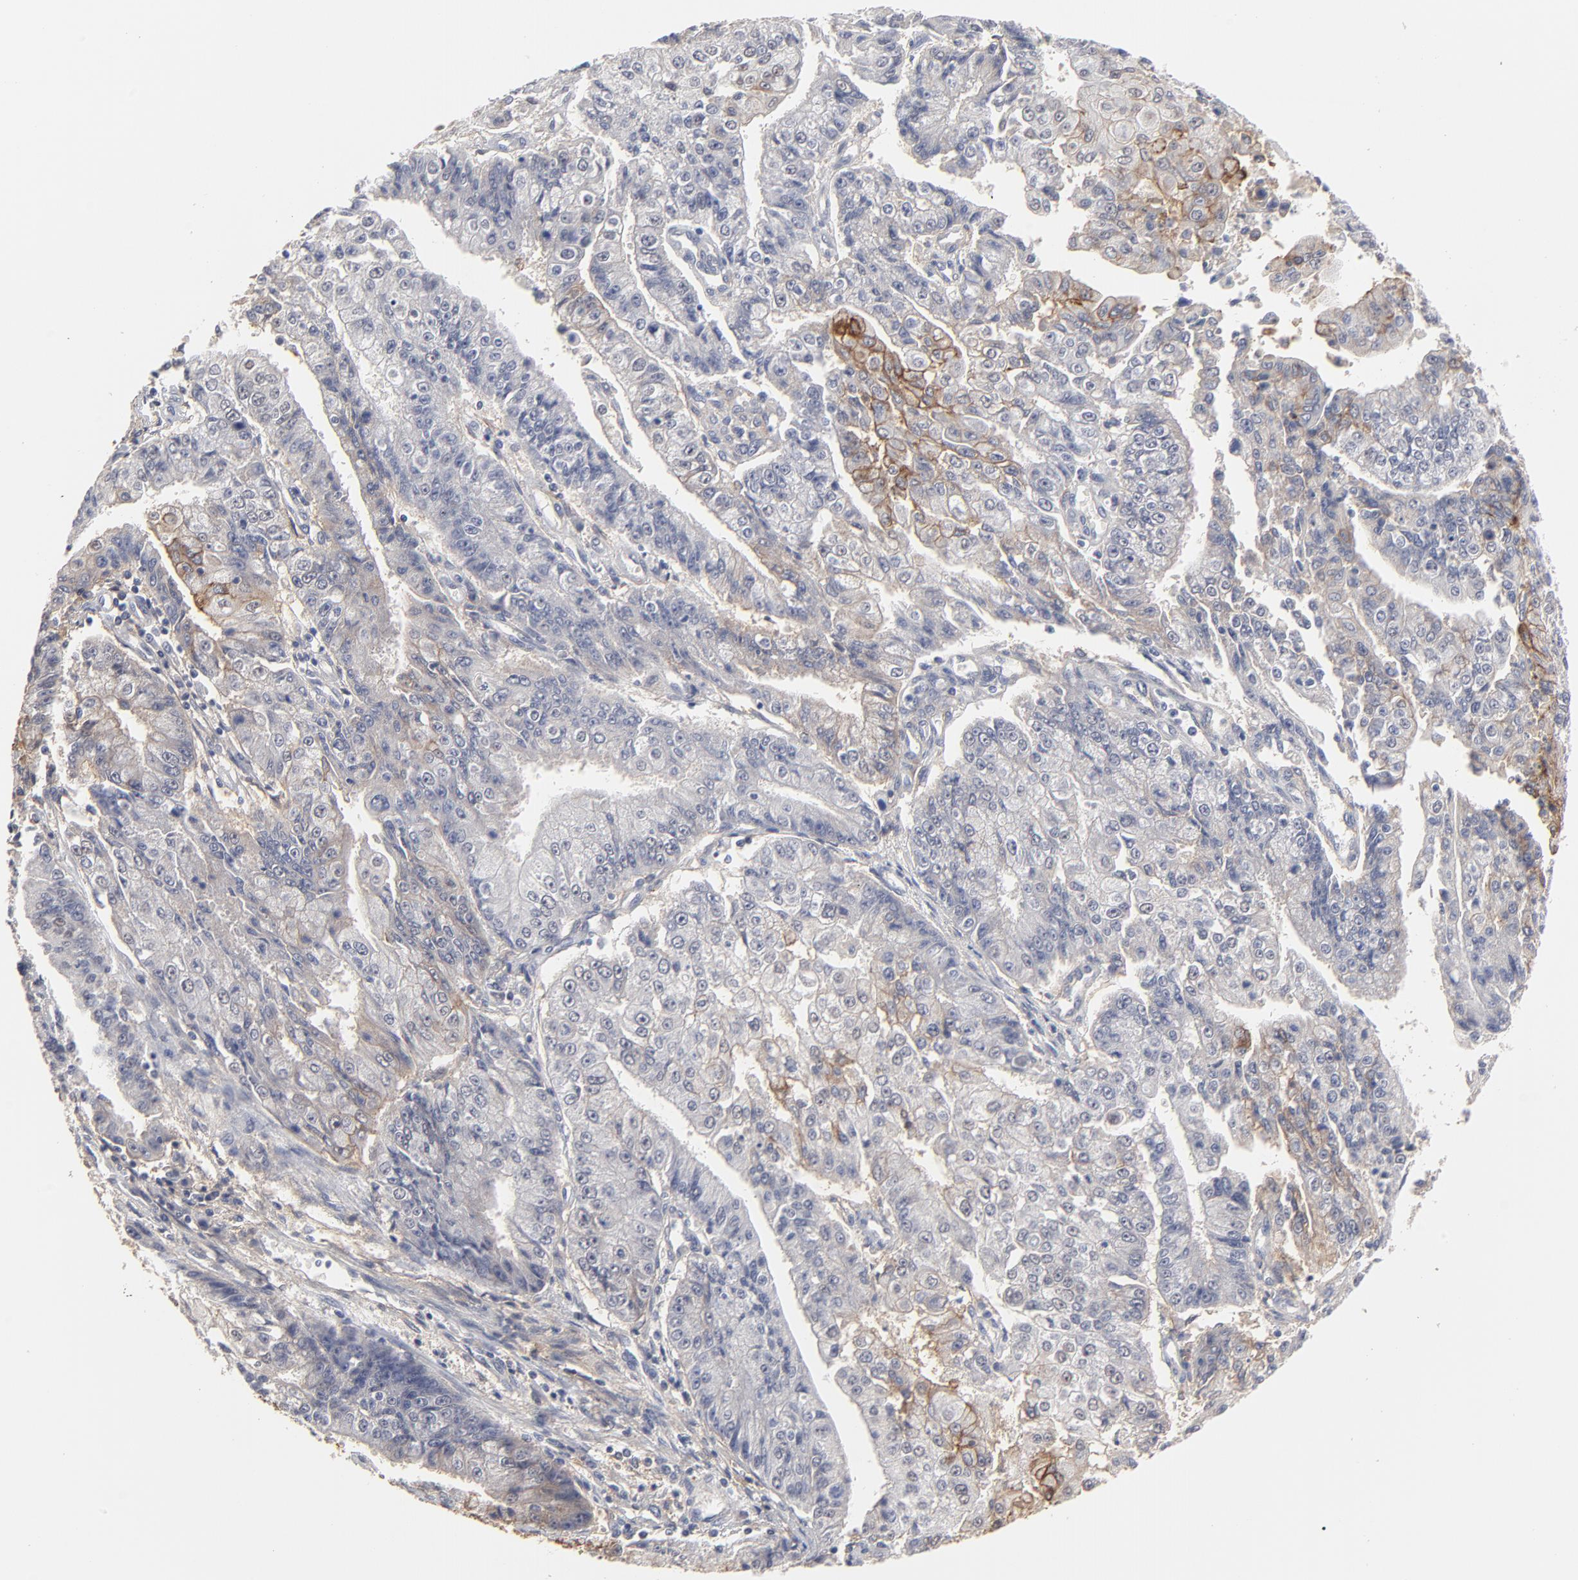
{"staining": {"intensity": "moderate", "quantity": "25%-75%", "location": "cytoplasmic/membranous"}, "tissue": "endometrial cancer", "cell_type": "Tumor cells", "image_type": "cancer", "snomed": [{"axis": "morphology", "description": "Adenocarcinoma, NOS"}, {"axis": "topography", "description": "Endometrium"}], "caption": "A micrograph of human adenocarcinoma (endometrial) stained for a protein reveals moderate cytoplasmic/membranous brown staining in tumor cells.", "gene": "SLC16A1", "patient": {"sex": "female", "age": 75}}